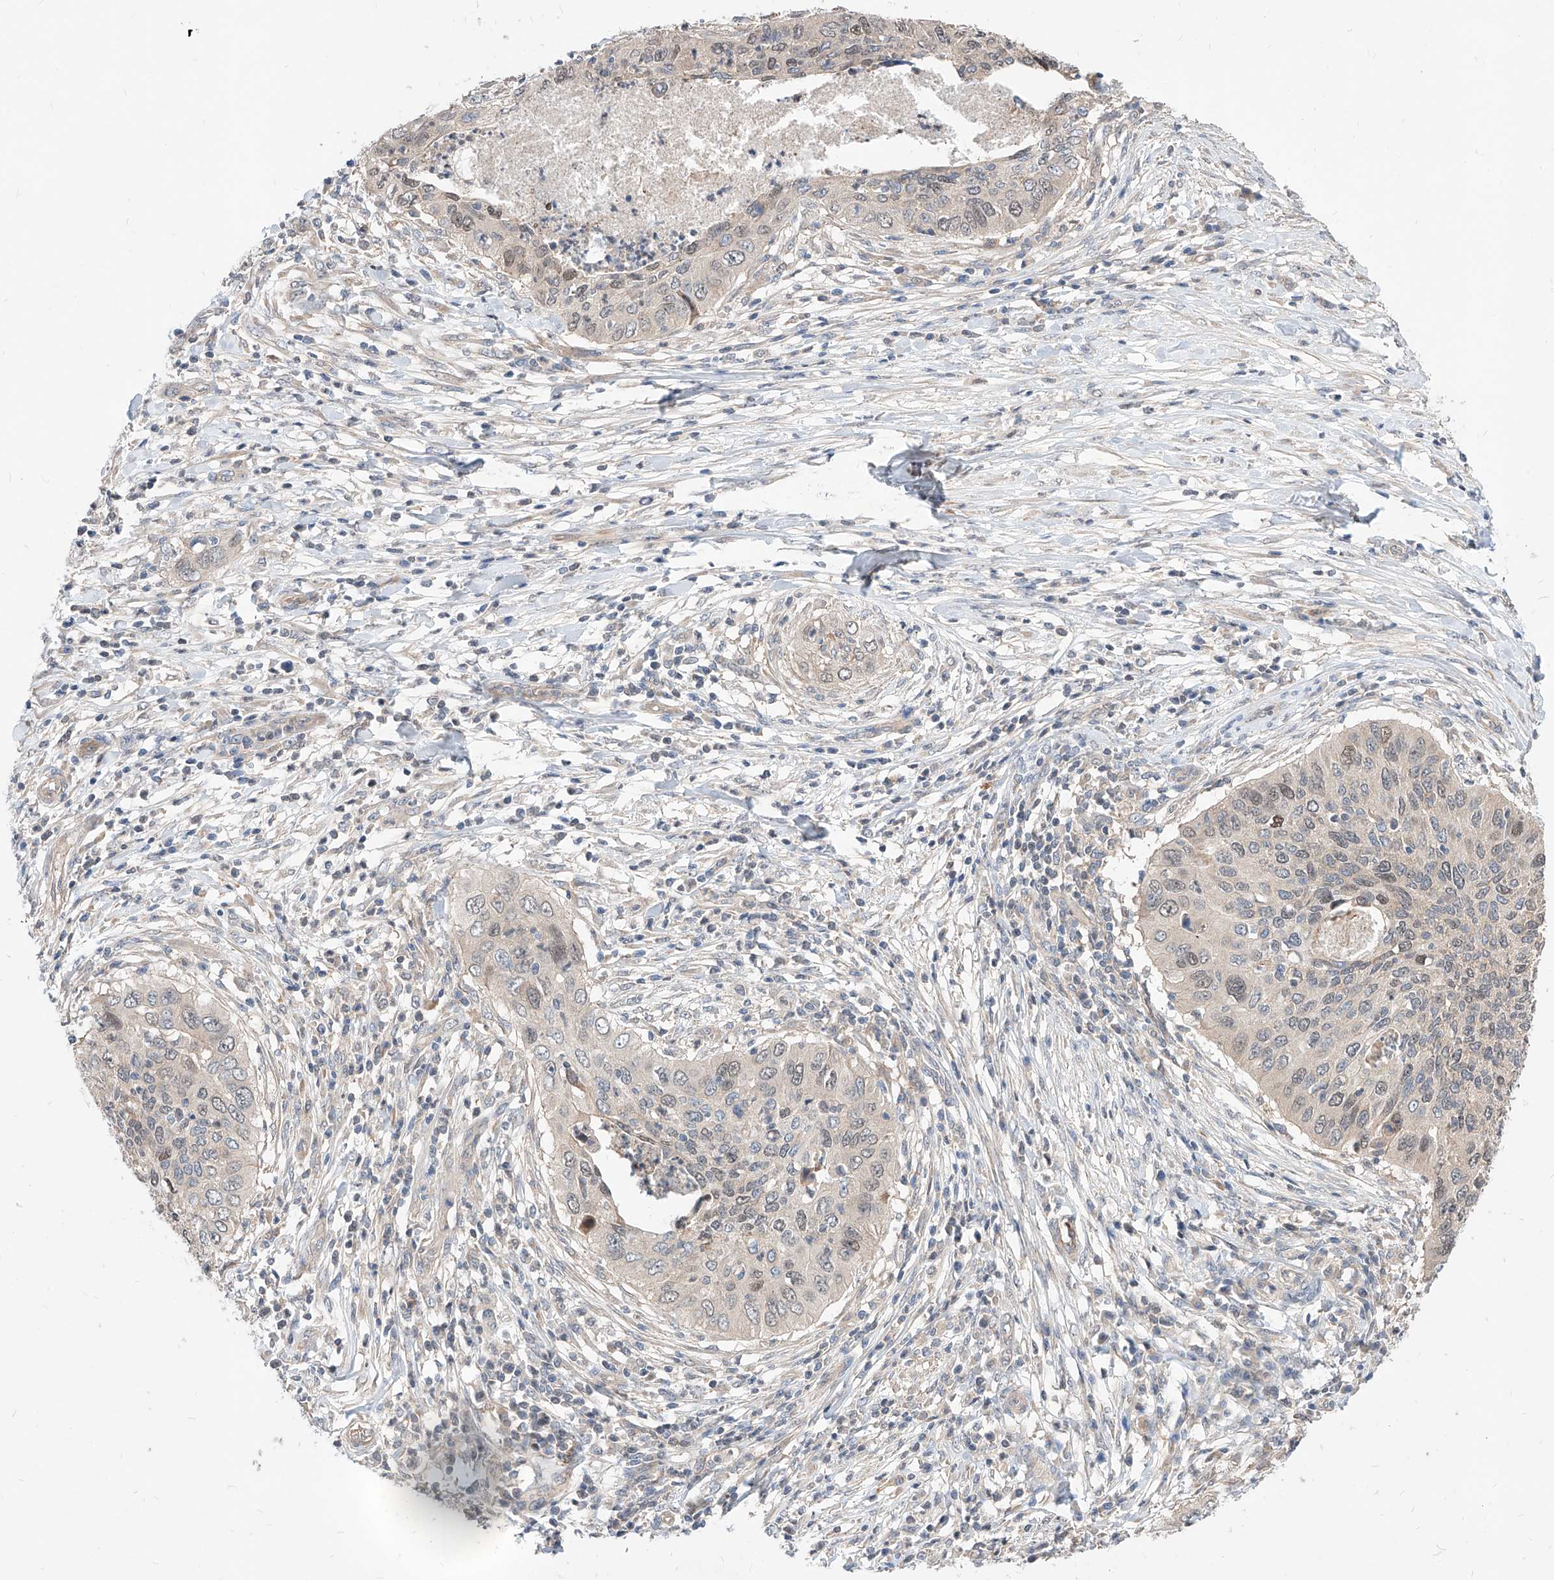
{"staining": {"intensity": "moderate", "quantity": "<25%", "location": "nuclear"}, "tissue": "cervical cancer", "cell_type": "Tumor cells", "image_type": "cancer", "snomed": [{"axis": "morphology", "description": "Squamous cell carcinoma, NOS"}, {"axis": "topography", "description": "Cervix"}], "caption": "Protein expression analysis of cervical squamous cell carcinoma demonstrates moderate nuclear positivity in about <25% of tumor cells. (DAB (3,3'-diaminobenzidine) IHC with brightfield microscopy, high magnification).", "gene": "TSNAX", "patient": {"sex": "female", "age": 38}}